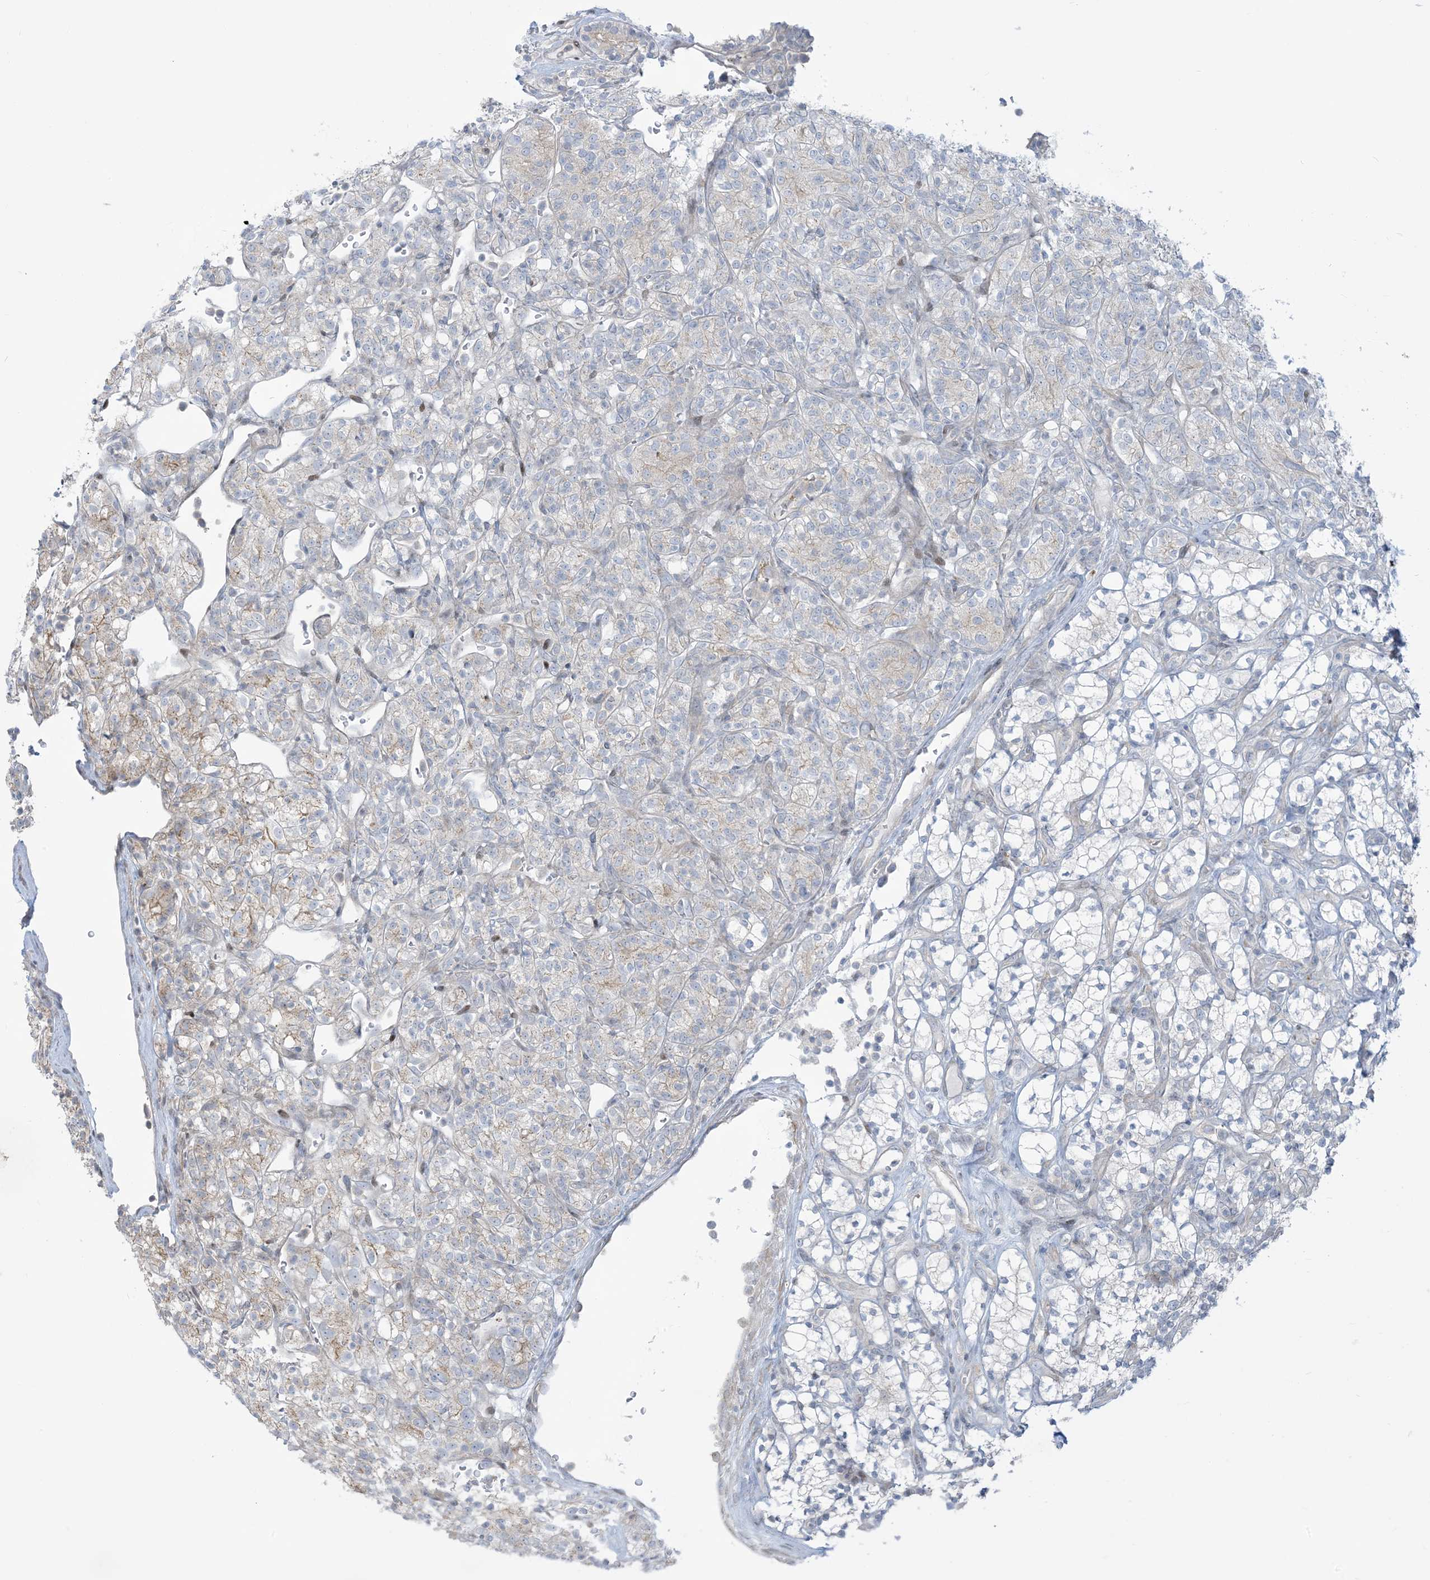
{"staining": {"intensity": "negative", "quantity": "none", "location": "none"}, "tissue": "renal cancer", "cell_type": "Tumor cells", "image_type": "cancer", "snomed": [{"axis": "morphology", "description": "Adenocarcinoma, NOS"}, {"axis": "topography", "description": "Kidney"}], "caption": "Tumor cells are negative for brown protein staining in renal cancer.", "gene": "AFTPH", "patient": {"sex": "male", "age": 77}}